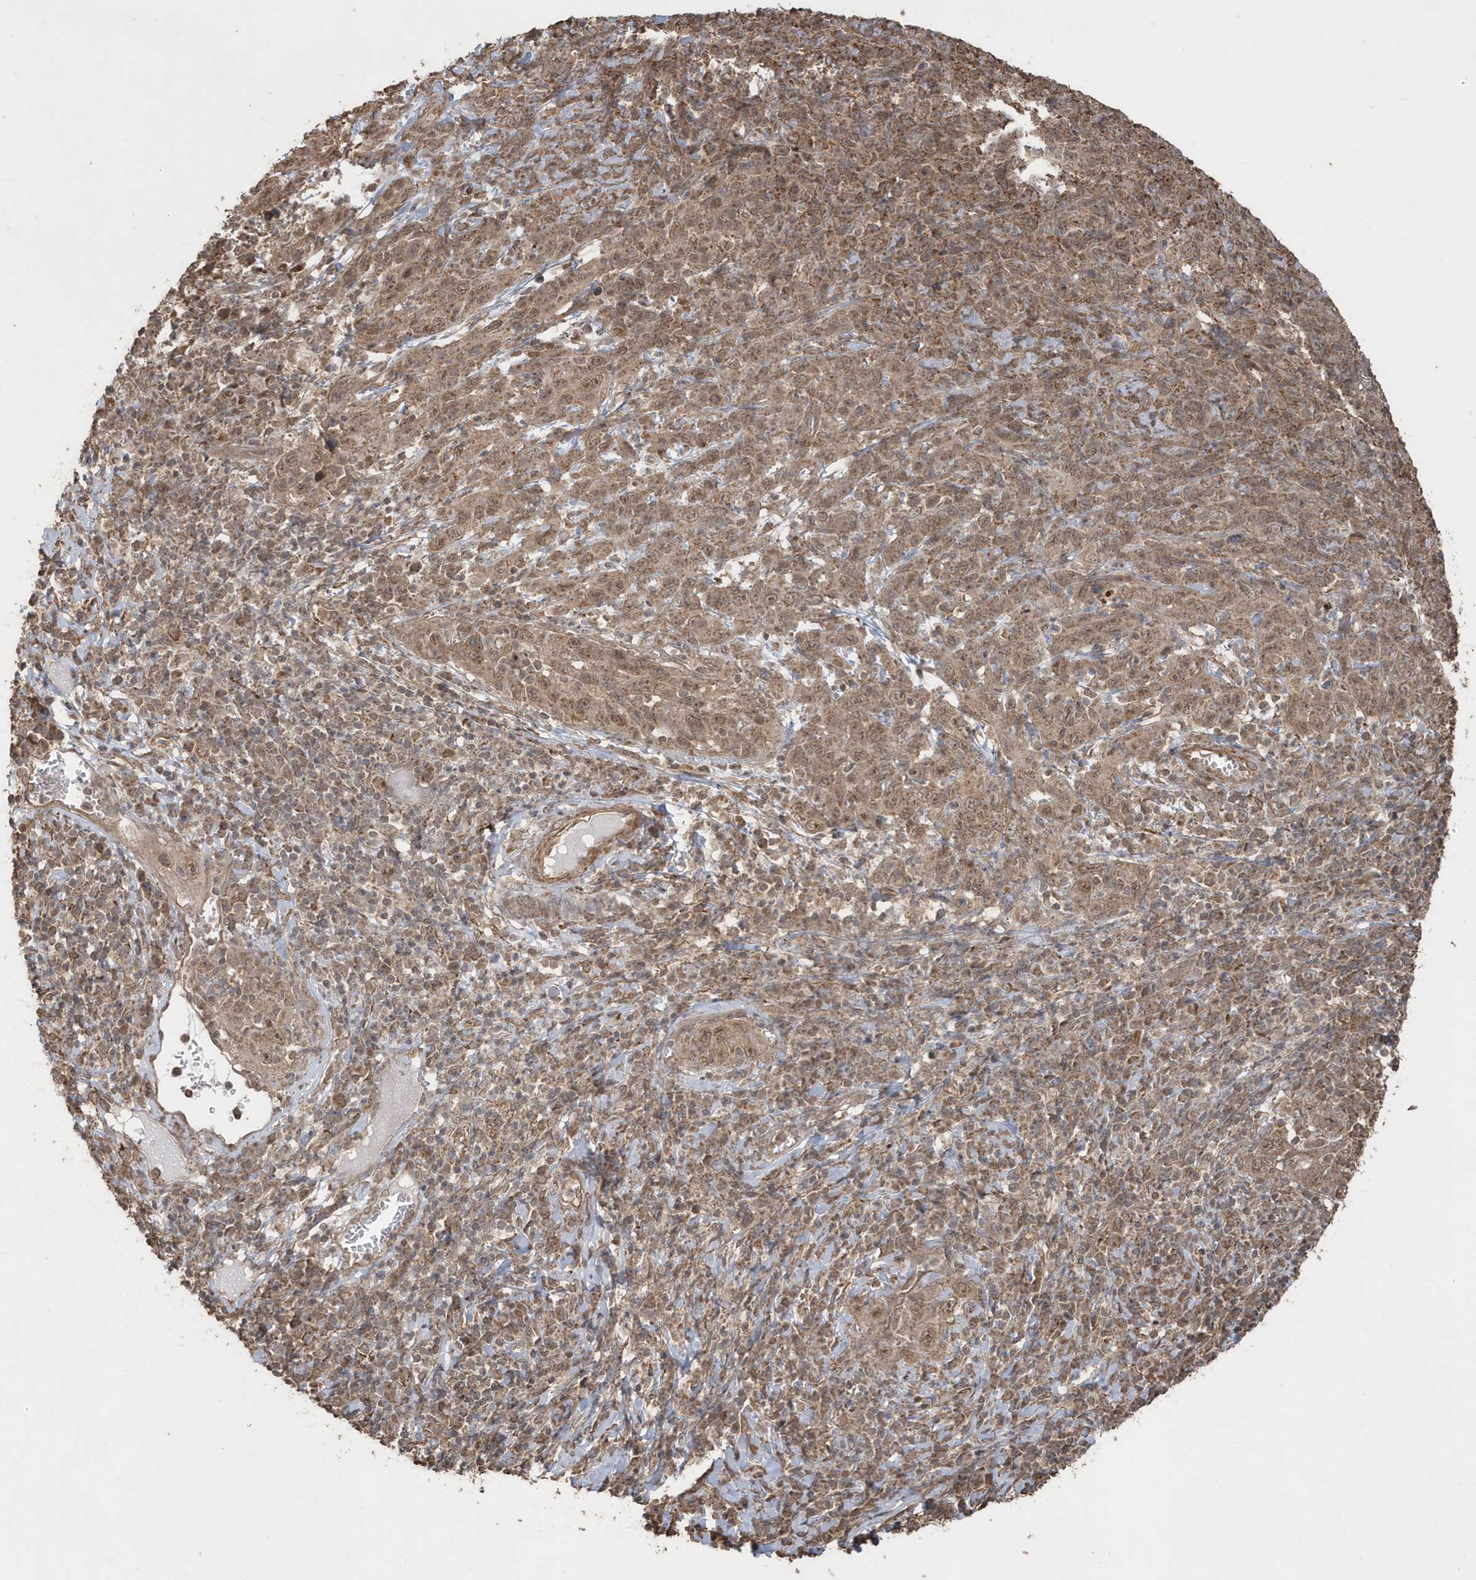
{"staining": {"intensity": "moderate", "quantity": ">75%", "location": "cytoplasmic/membranous,nuclear"}, "tissue": "cervical cancer", "cell_type": "Tumor cells", "image_type": "cancer", "snomed": [{"axis": "morphology", "description": "Squamous cell carcinoma, NOS"}, {"axis": "topography", "description": "Cervix"}], "caption": "Cervical squamous cell carcinoma stained with DAB immunohistochemistry displays medium levels of moderate cytoplasmic/membranous and nuclear expression in approximately >75% of tumor cells.", "gene": "PAXBP1", "patient": {"sex": "female", "age": 46}}